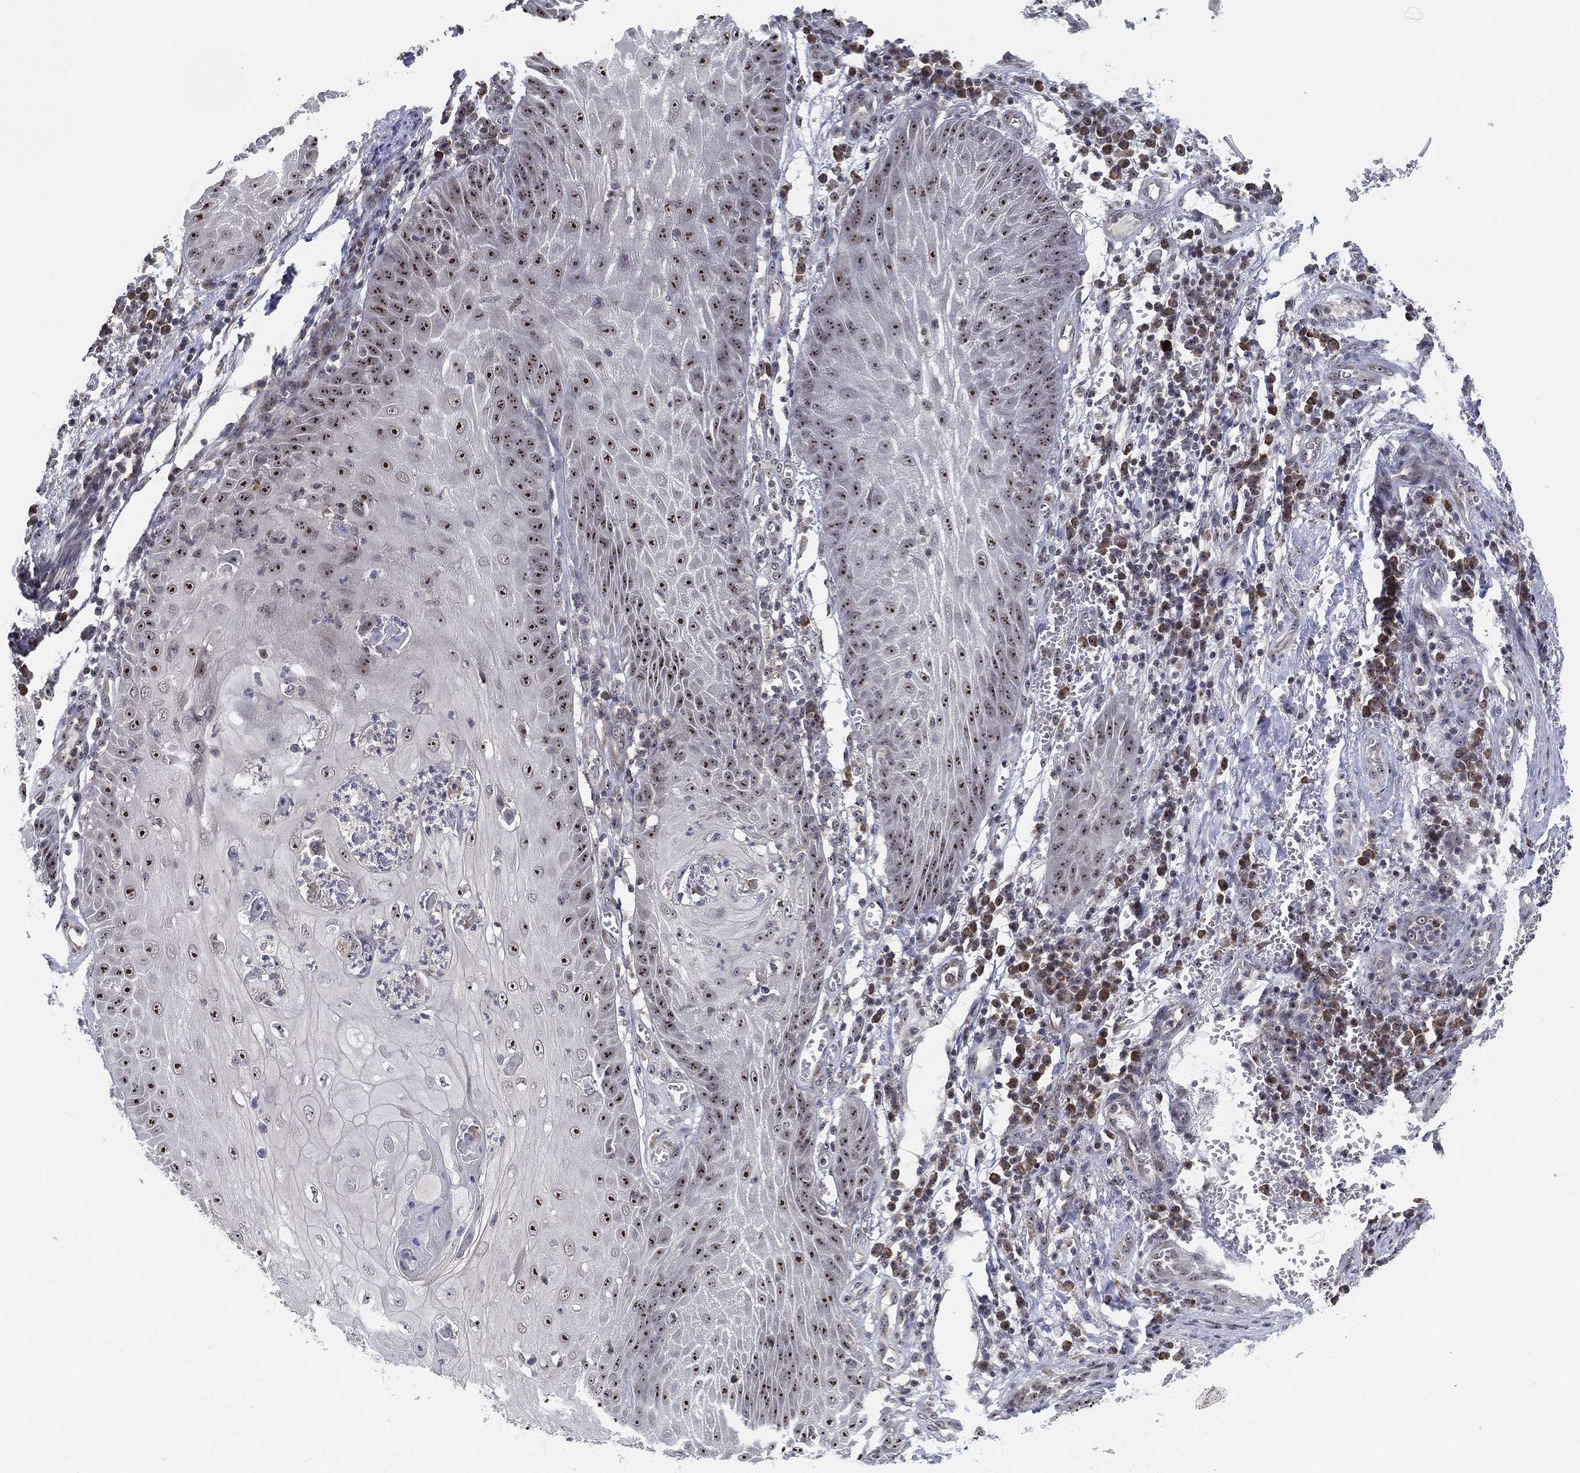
{"staining": {"intensity": "strong", "quantity": ">75%", "location": "nuclear"}, "tissue": "skin cancer", "cell_type": "Tumor cells", "image_type": "cancer", "snomed": [{"axis": "morphology", "description": "Squamous cell carcinoma, NOS"}, {"axis": "topography", "description": "Skin"}], "caption": "A photomicrograph of human squamous cell carcinoma (skin) stained for a protein shows strong nuclear brown staining in tumor cells. The staining was performed using DAB, with brown indicating positive protein expression. Nuclei are stained blue with hematoxylin.", "gene": "PPP1R16B", "patient": {"sex": "male", "age": 70}}